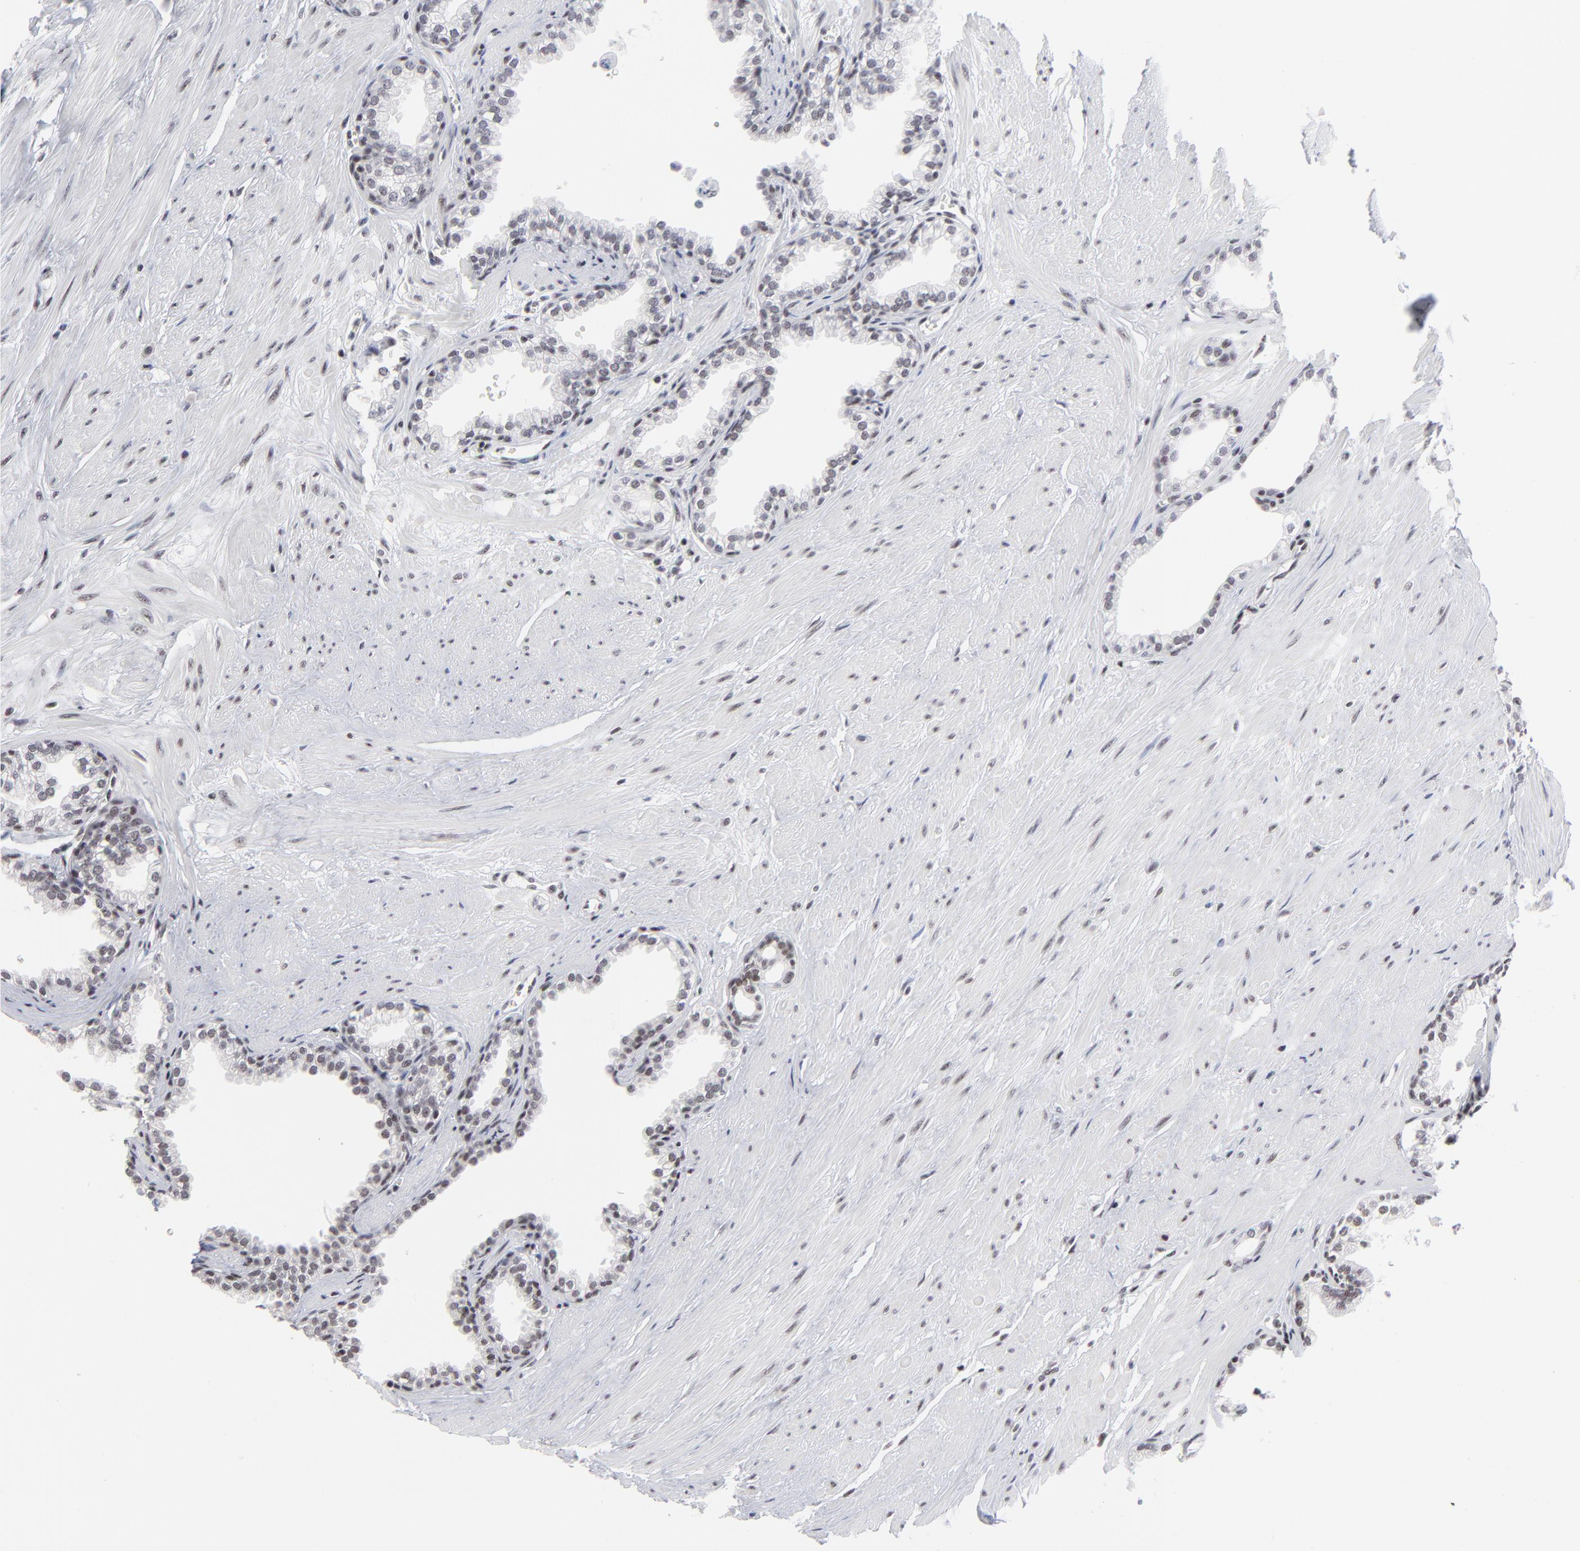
{"staining": {"intensity": "weak", "quantity": "25%-75%", "location": "nuclear"}, "tissue": "prostate", "cell_type": "Glandular cells", "image_type": "normal", "snomed": [{"axis": "morphology", "description": "Normal tissue, NOS"}, {"axis": "topography", "description": "Prostate"}], "caption": "Immunohistochemistry (IHC) staining of benign prostate, which reveals low levels of weak nuclear expression in about 25%-75% of glandular cells indicating weak nuclear protein staining. The staining was performed using DAB (brown) for protein detection and nuclei were counterstained in hematoxylin (blue).", "gene": "SP2", "patient": {"sex": "male", "age": 64}}